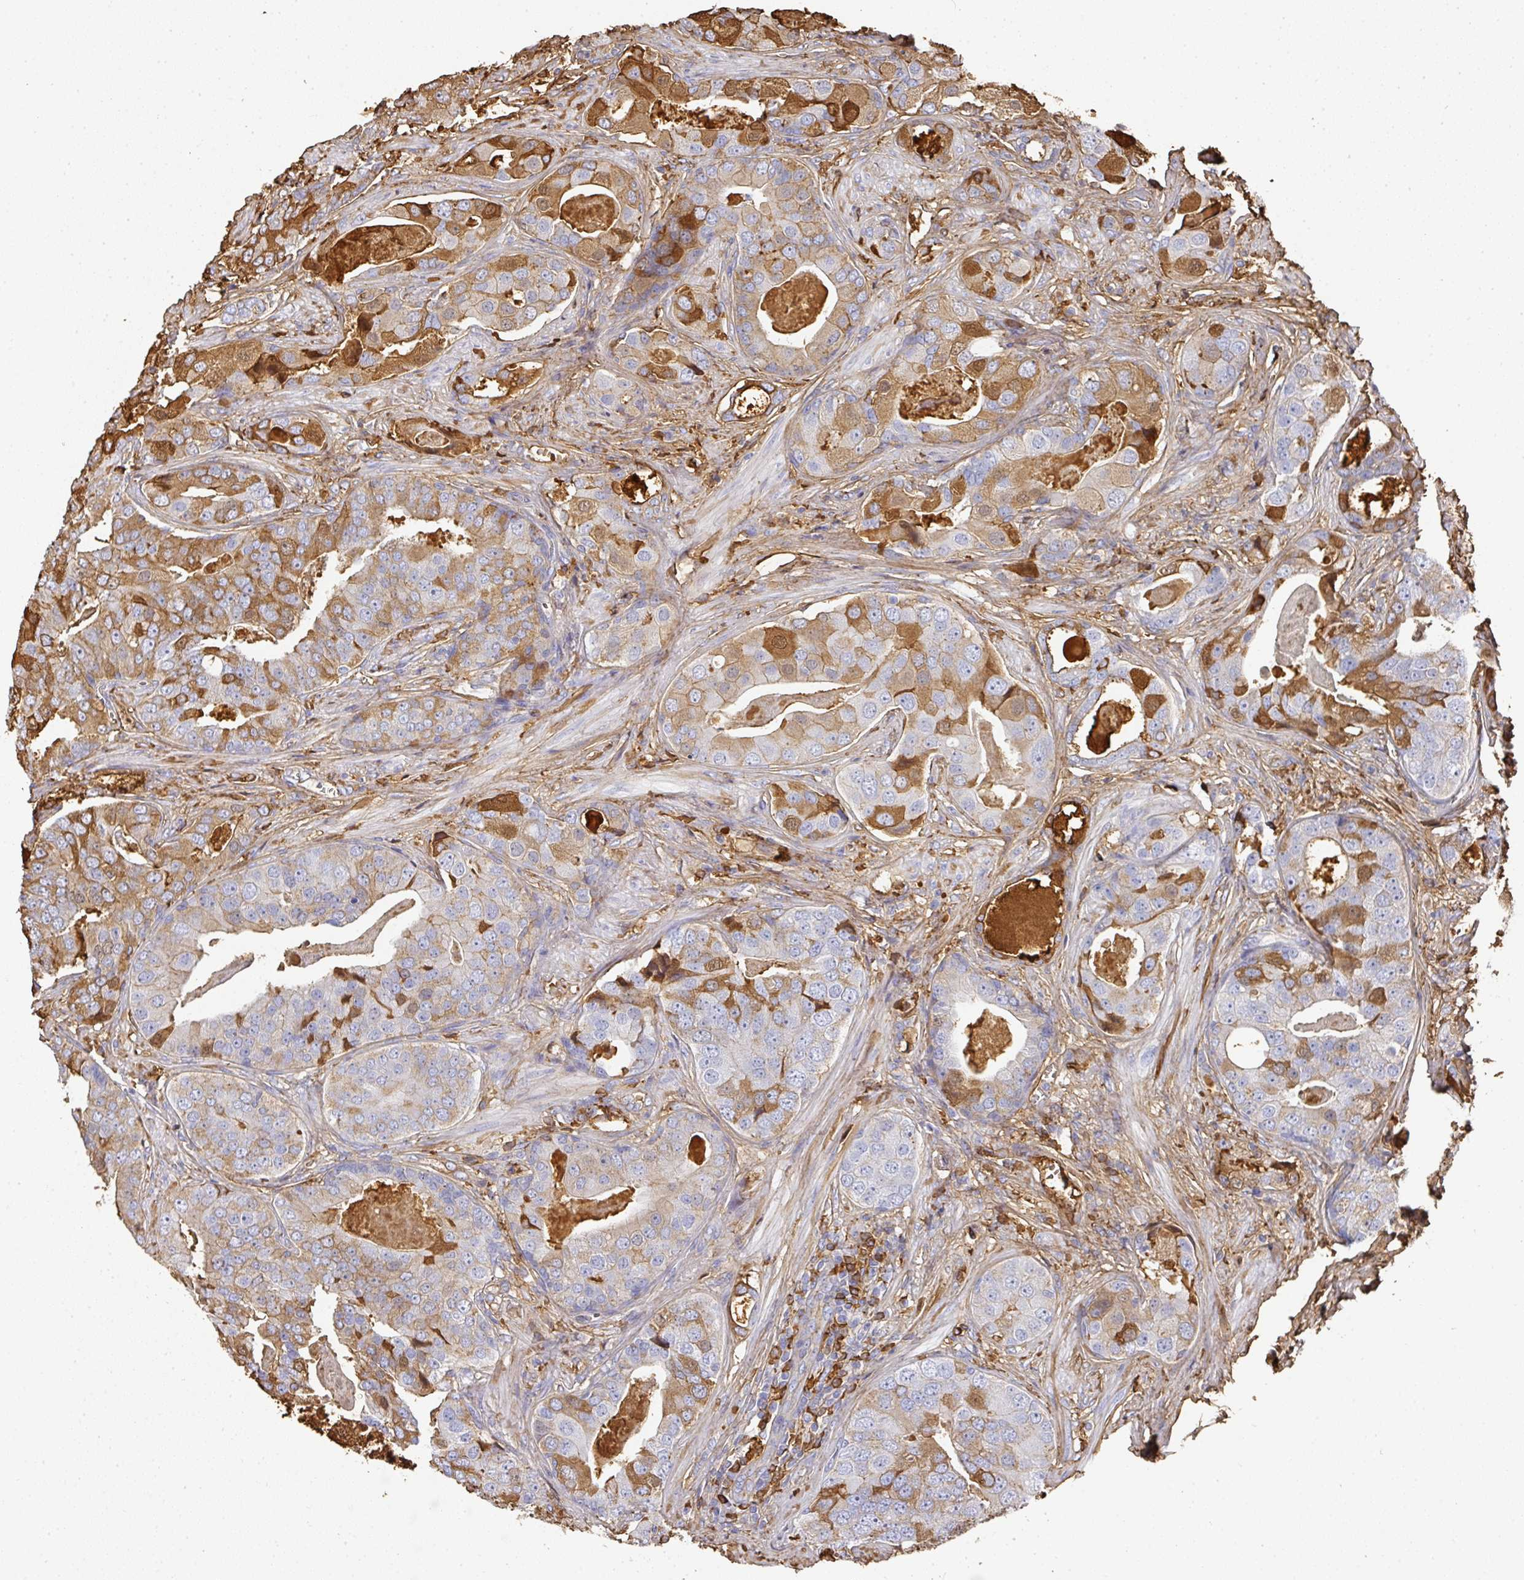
{"staining": {"intensity": "moderate", "quantity": "25%-75%", "location": "cytoplasmic/membranous,nuclear"}, "tissue": "prostate cancer", "cell_type": "Tumor cells", "image_type": "cancer", "snomed": [{"axis": "morphology", "description": "Adenocarcinoma, High grade"}, {"axis": "topography", "description": "Prostate"}], "caption": "About 25%-75% of tumor cells in human prostate adenocarcinoma (high-grade) demonstrate moderate cytoplasmic/membranous and nuclear protein staining as visualized by brown immunohistochemical staining.", "gene": "ALB", "patient": {"sex": "male", "age": 71}}